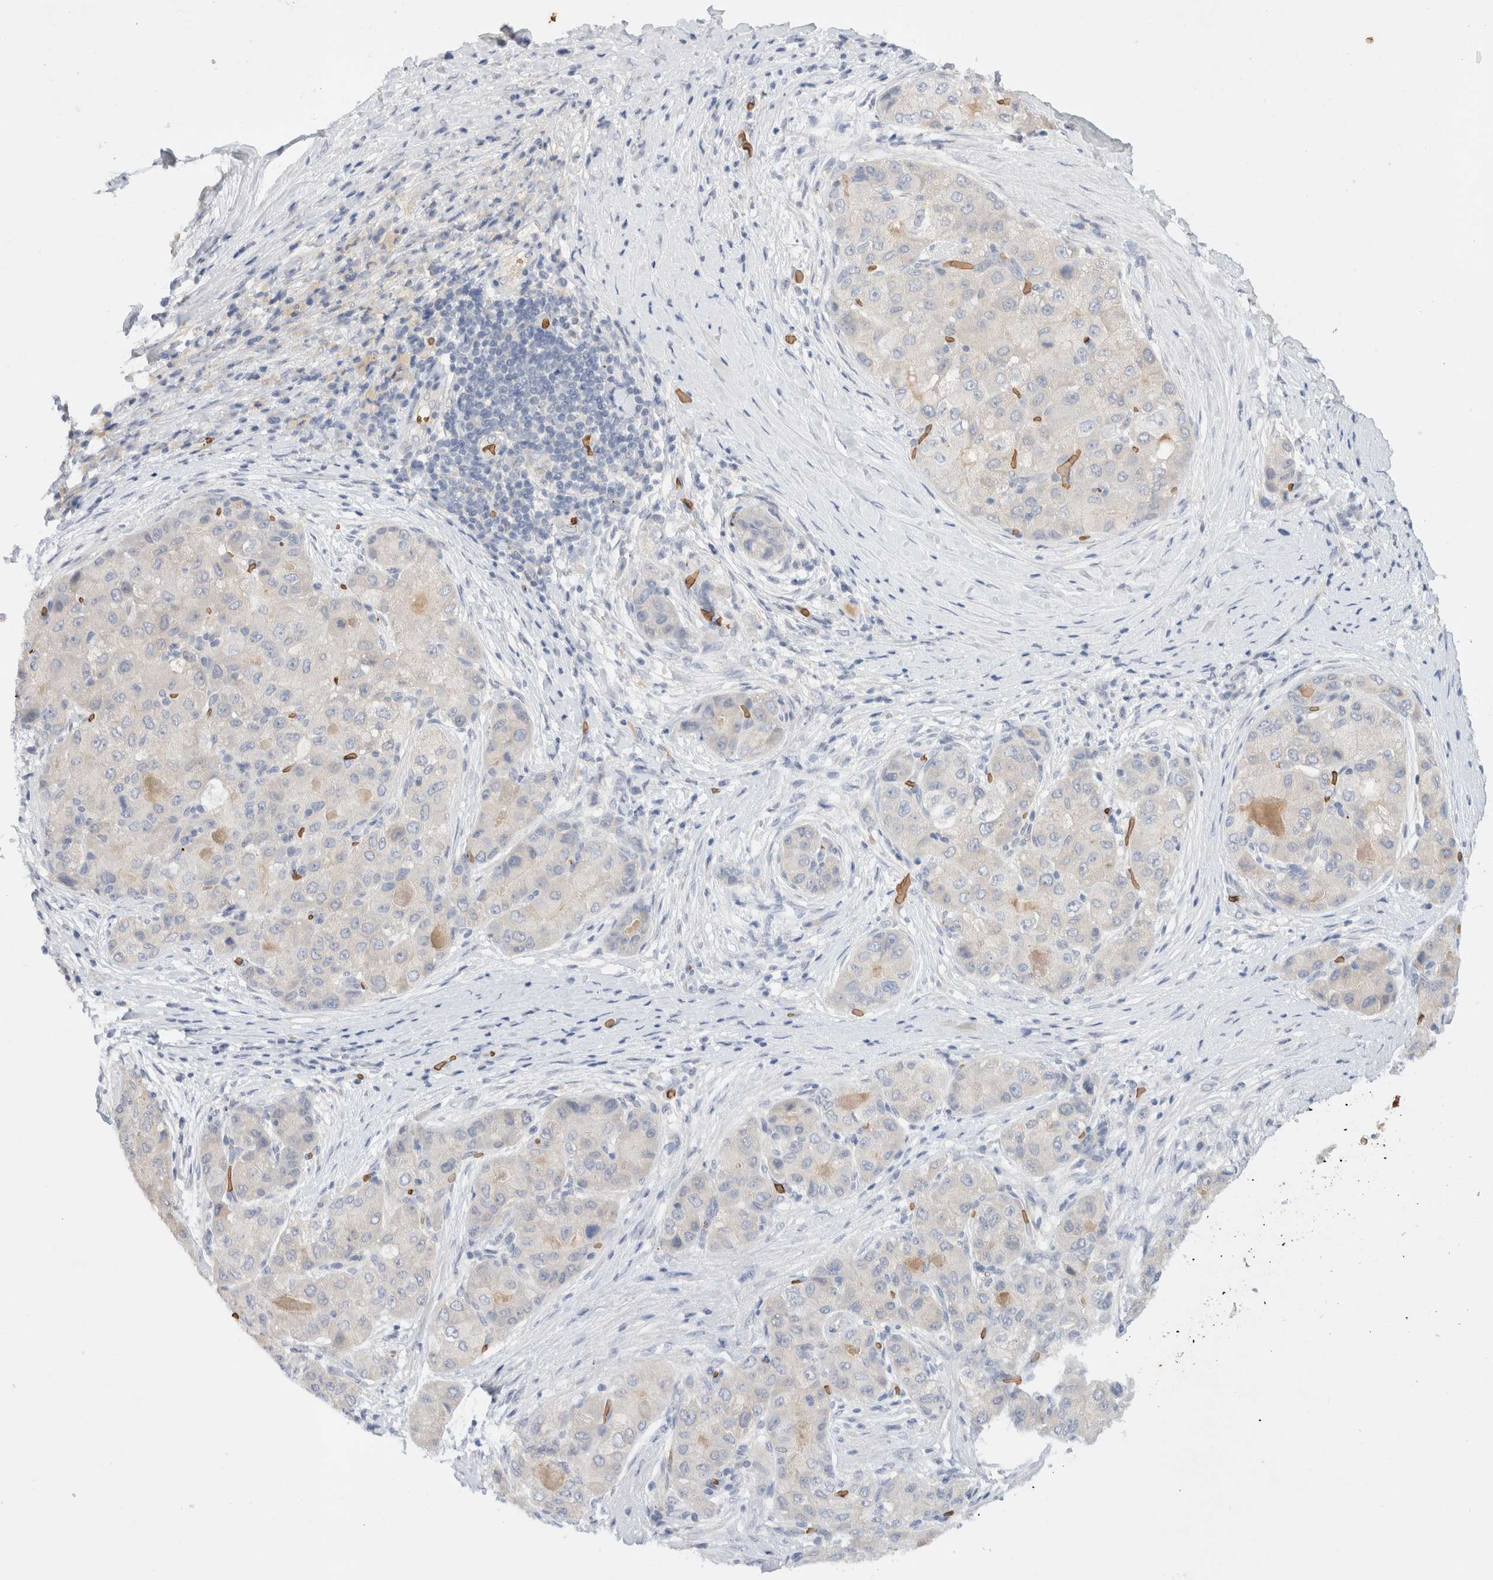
{"staining": {"intensity": "negative", "quantity": "none", "location": "none"}, "tissue": "liver cancer", "cell_type": "Tumor cells", "image_type": "cancer", "snomed": [{"axis": "morphology", "description": "Carcinoma, Hepatocellular, NOS"}, {"axis": "topography", "description": "Liver"}], "caption": "Tumor cells are negative for brown protein staining in liver hepatocellular carcinoma.", "gene": "MST1", "patient": {"sex": "male", "age": 80}}